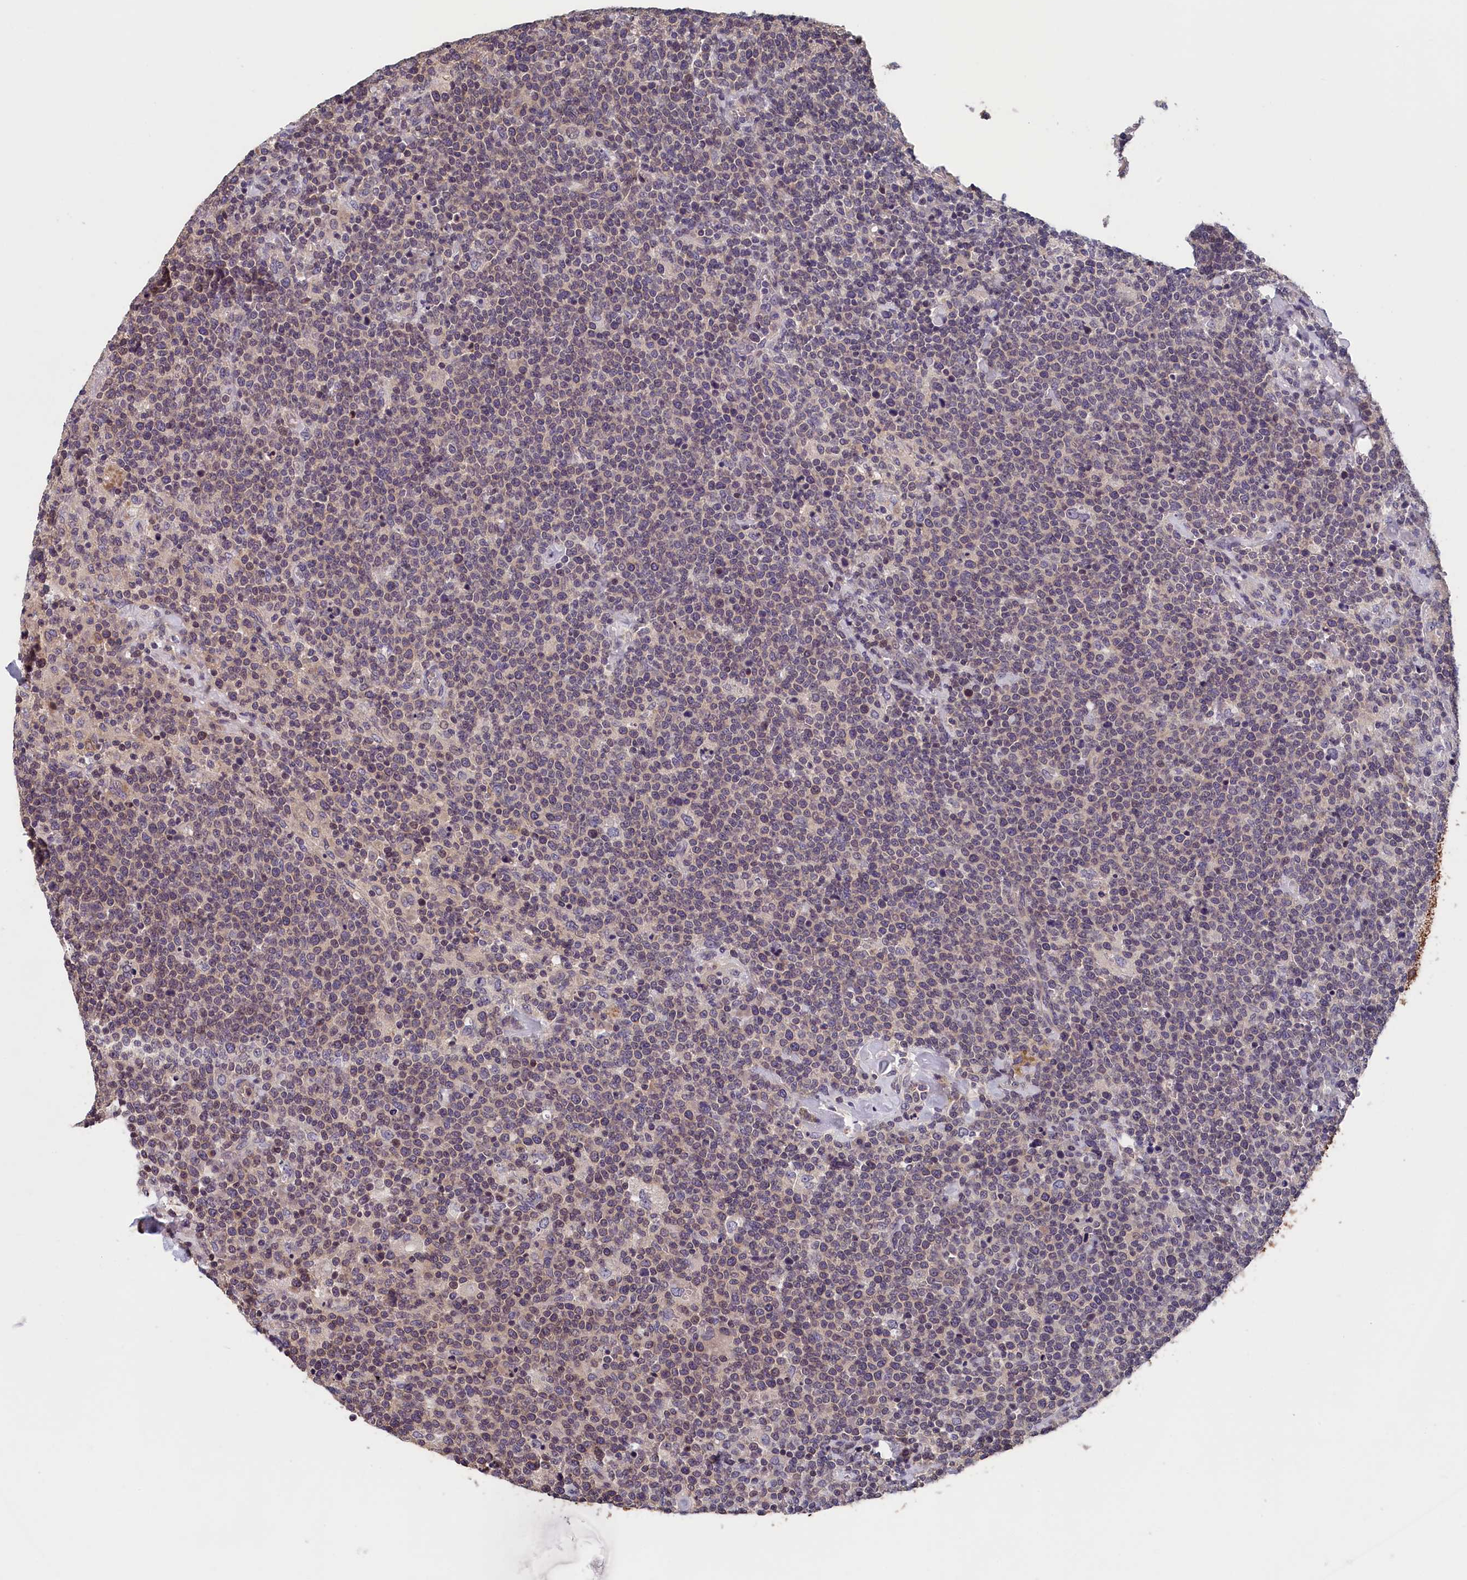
{"staining": {"intensity": "weak", "quantity": "25%-75%", "location": "cytoplasmic/membranous"}, "tissue": "lymphoma", "cell_type": "Tumor cells", "image_type": "cancer", "snomed": [{"axis": "morphology", "description": "Malignant lymphoma, non-Hodgkin's type, High grade"}, {"axis": "topography", "description": "Lymph node"}], "caption": "Lymphoma stained for a protein (brown) displays weak cytoplasmic/membranous positive positivity in approximately 25%-75% of tumor cells.", "gene": "TMEM116", "patient": {"sex": "male", "age": 61}}